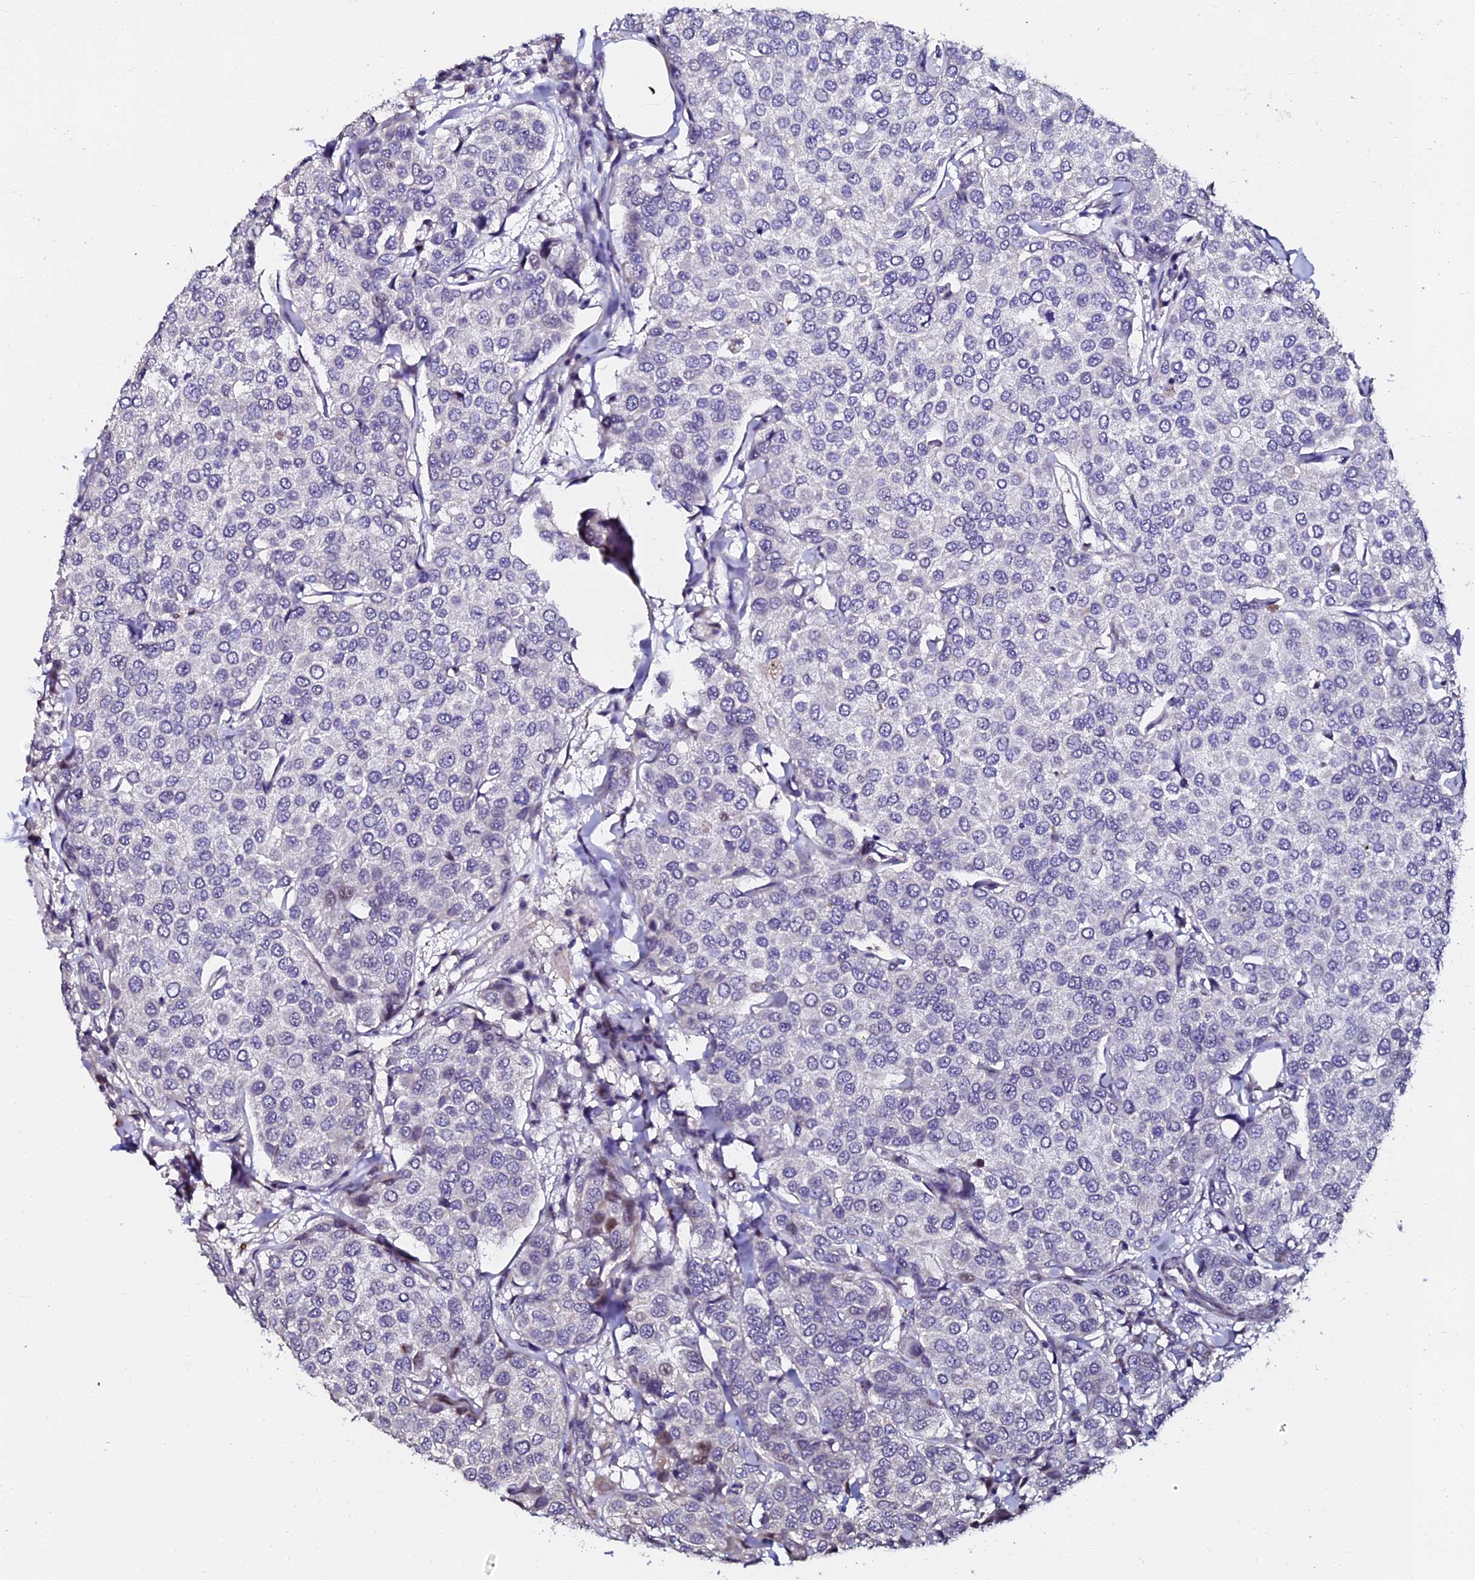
{"staining": {"intensity": "negative", "quantity": "none", "location": "none"}, "tissue": "breast cancer", "cell_type": "Tumor cells", "image_type": "cancer", "snomed": [{"axis": "morphology", "description": "Duct carcinoma"}, {"axis": "topography", "description": "Breast"}], "caption": "Immunohistochemistry of human breast cancer (invasive ductal carcinoma) demonstrates no positivity in tumor cells.", "gene": "GPN3", "patient": {"sex": "female", "age": 55}}